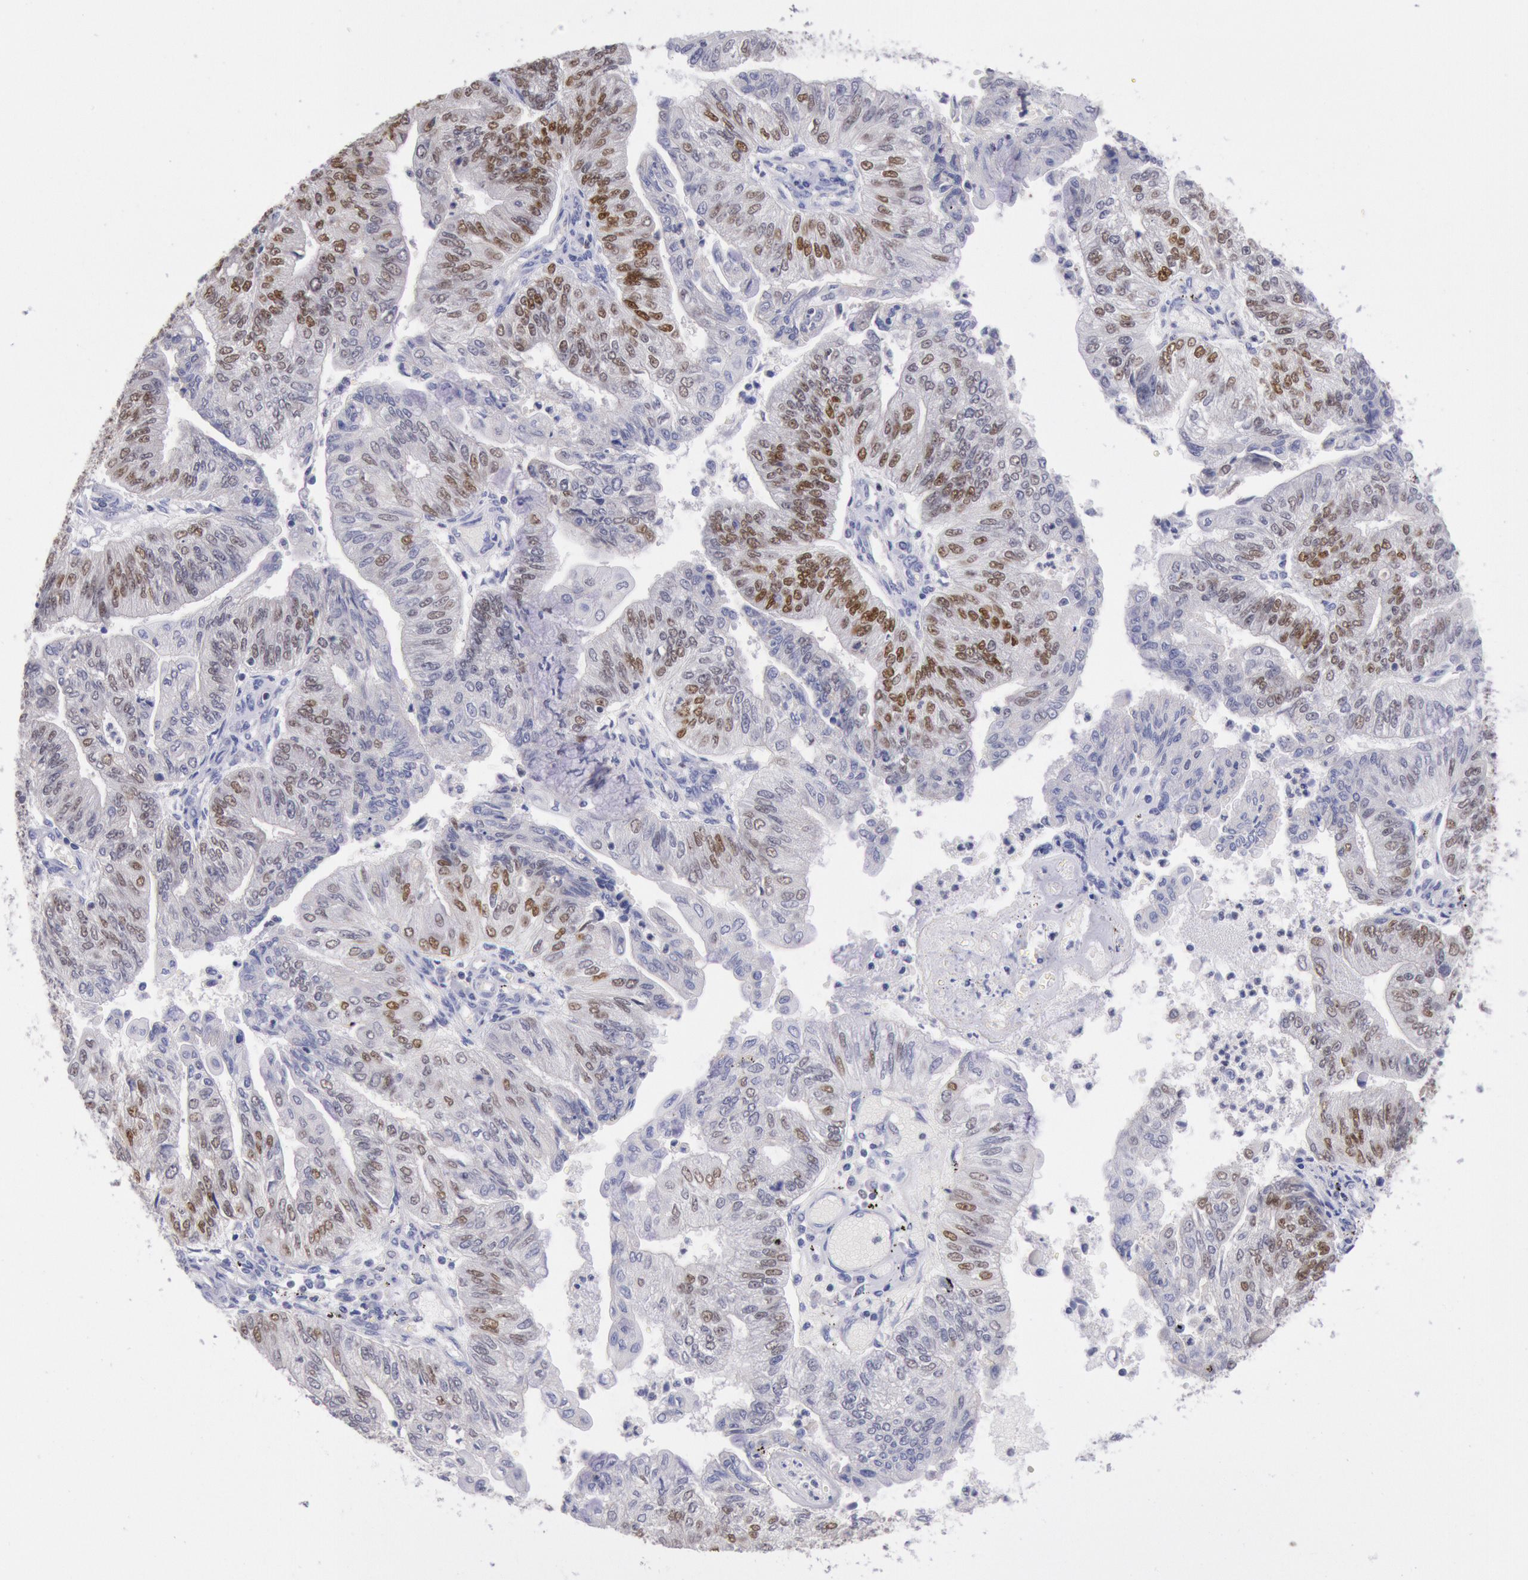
{"staining": {"intensity": "moderate", "quantity": "<25%", "location": "nuclear"}, "tissue": "endometrial cancer", "cell_type": "Tumor cells", "image_type": "cancer", "snomed": [{"axis": "morphology", "description": "Adenocarcinoma, NOS"}, {"axis": "topography", "description": "Endometrium"}], "caption": "A brown stain highlights moderate nuclear positivity of a protein in human adenocarcinoma (endometrial) tumor cells.", "gene": "RPS6KA5", "patient": {"sex": "female", "age": 59}}